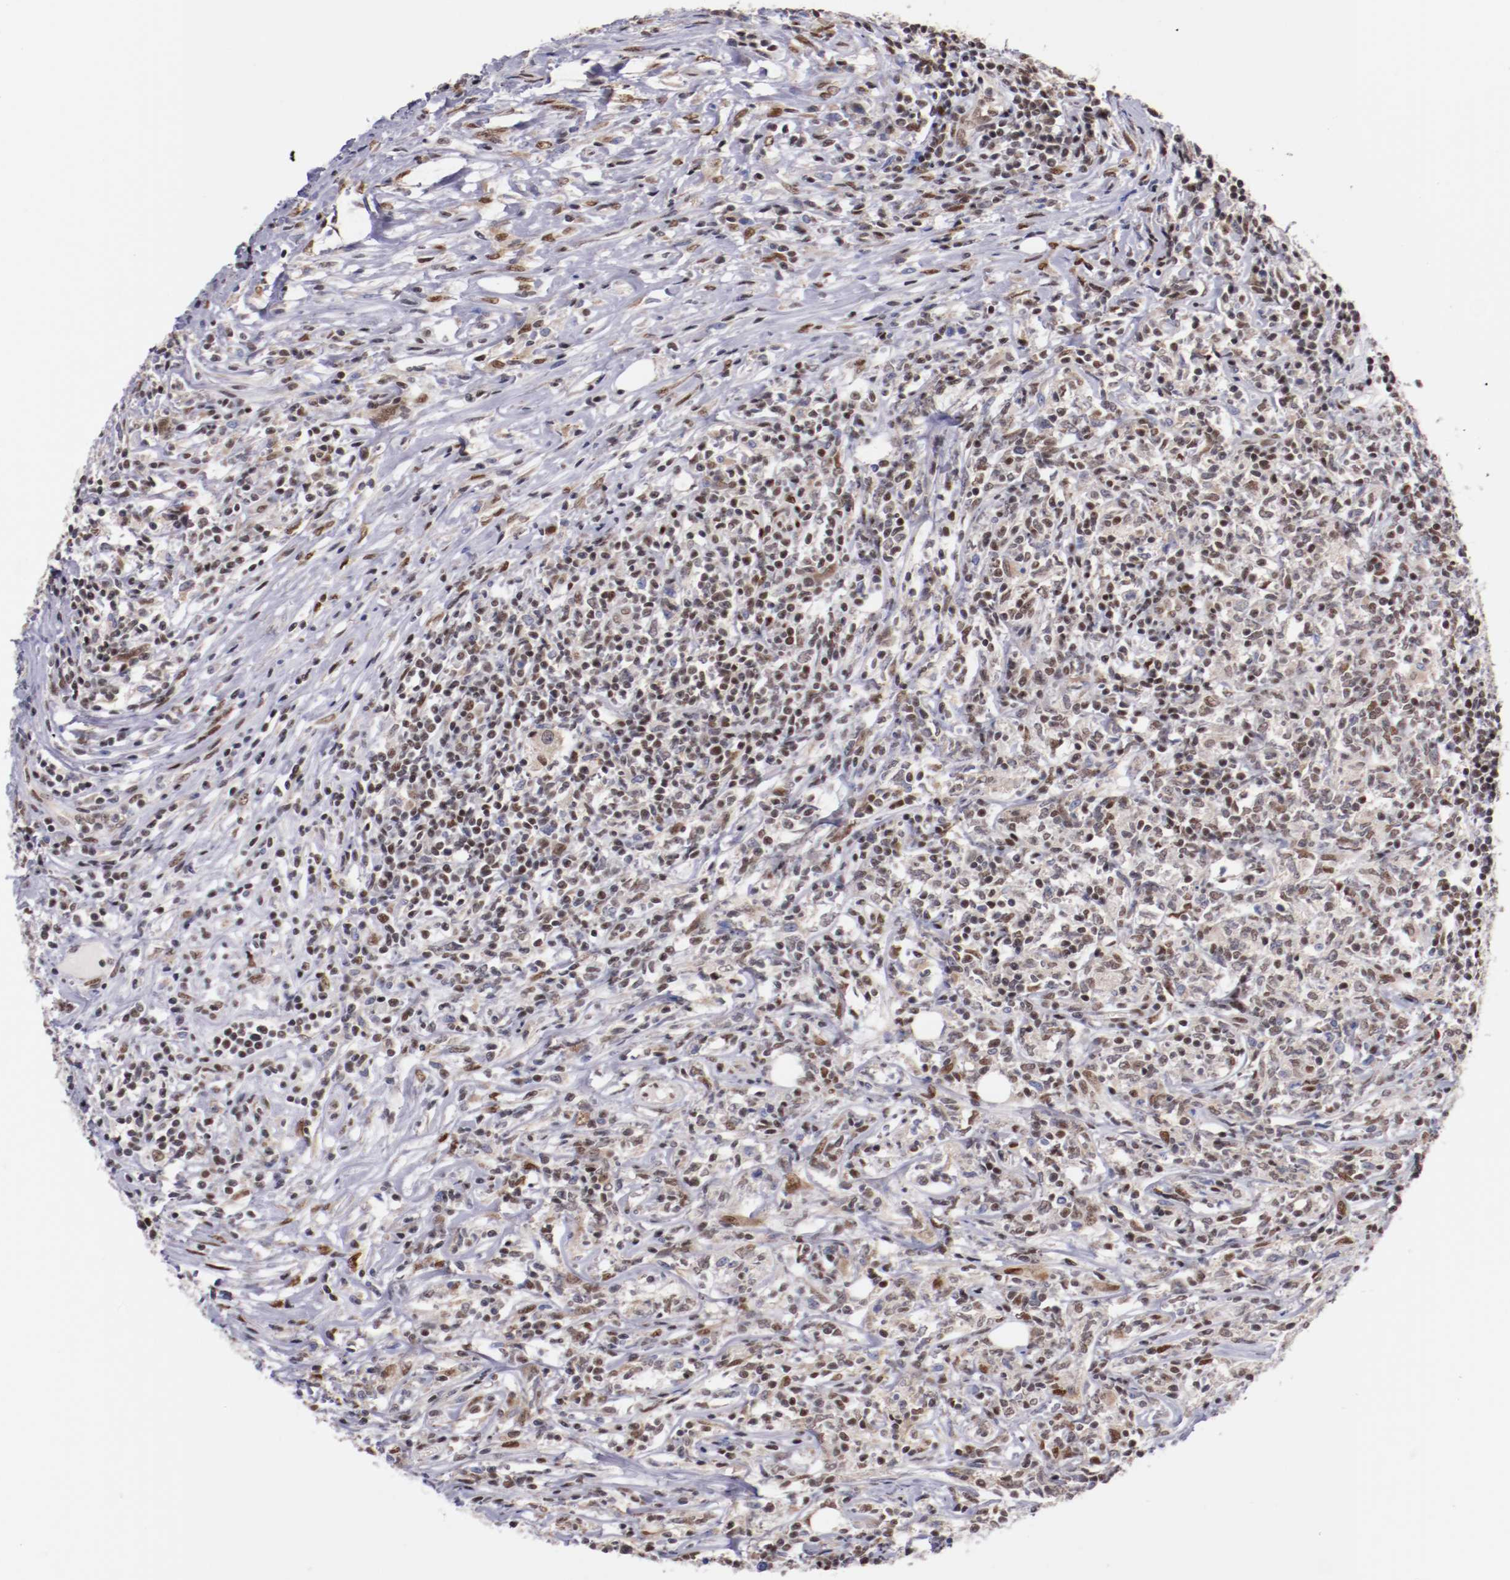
{"staining": {"intensity": "moderate", "quantity": "<25%", "location": "nuclear"}, "tissue": "lymphoma", "cell_type": "Tumor cells", "image_type": "cancer", "snomed": [{"axis": "morphology", "description": "Malignant lymphoma, non-Hodgkin's type, High grade"}, {"axis": "topography", "description": "Lymph node"}], "caption": "The image reveals a brown stain indicating the presence of a protein in the nuclear of tumor cells in lymphoma.", "gene": "SRF", "patient": {"sex": "female", "age": 84}}